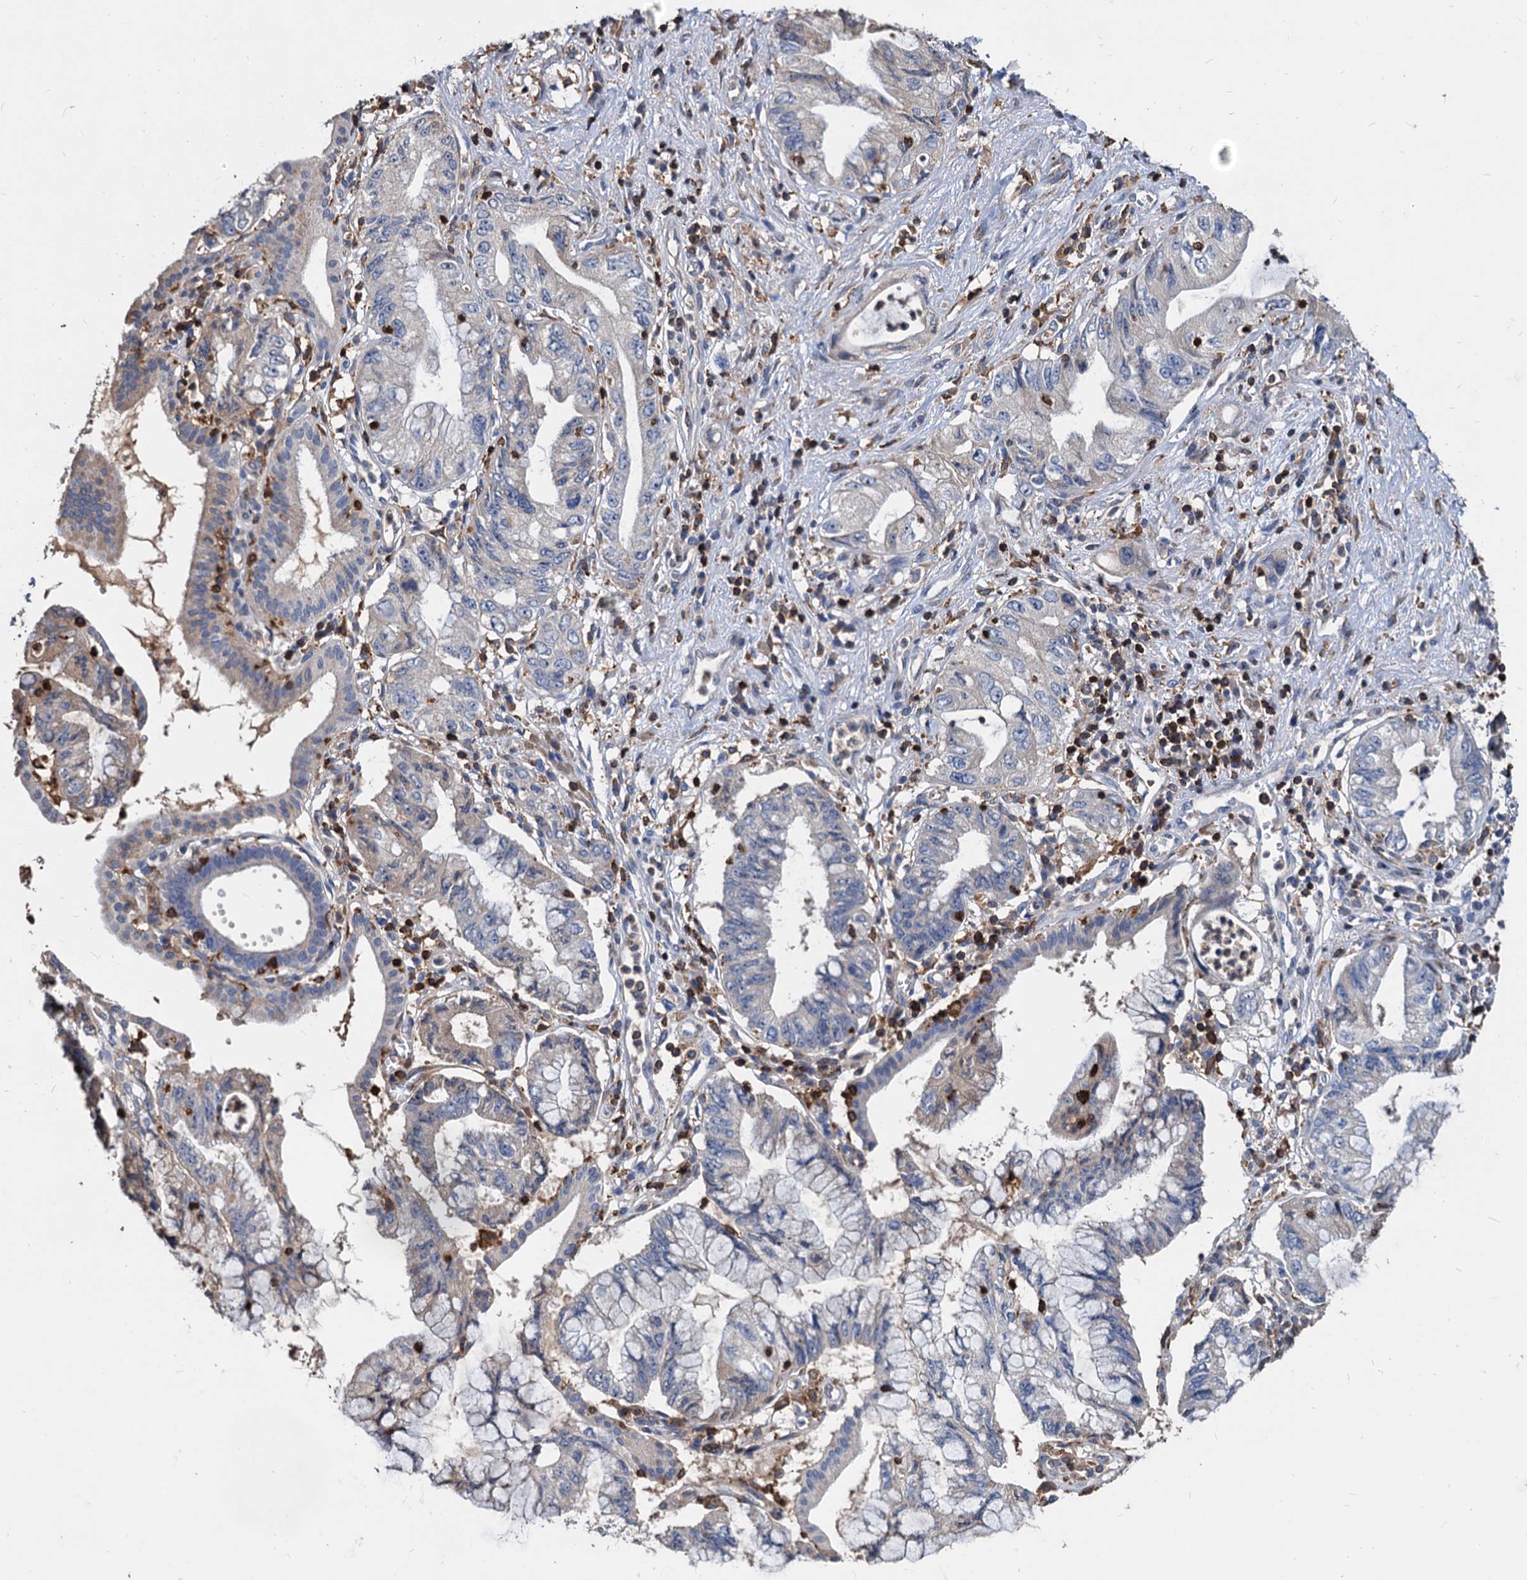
{"staining": {"intensity": "negative", "quantity": "none", "location": "none"}, "tissue": "pancreatic cancer", "cell_type": "Tumor cells", "image_type": "cancer", "snomed": [{"axis": "morphology", "description": "Adenocarcinoma, NOS"}, {"axis": "topography", "description": "Pancreas"}], "caption": "There is no significant positivity in tumor cells of pancreatic cancer (adenocarcinoma).", "gene": "LCP2", "patient": {"sex": "female", "age": 73}}